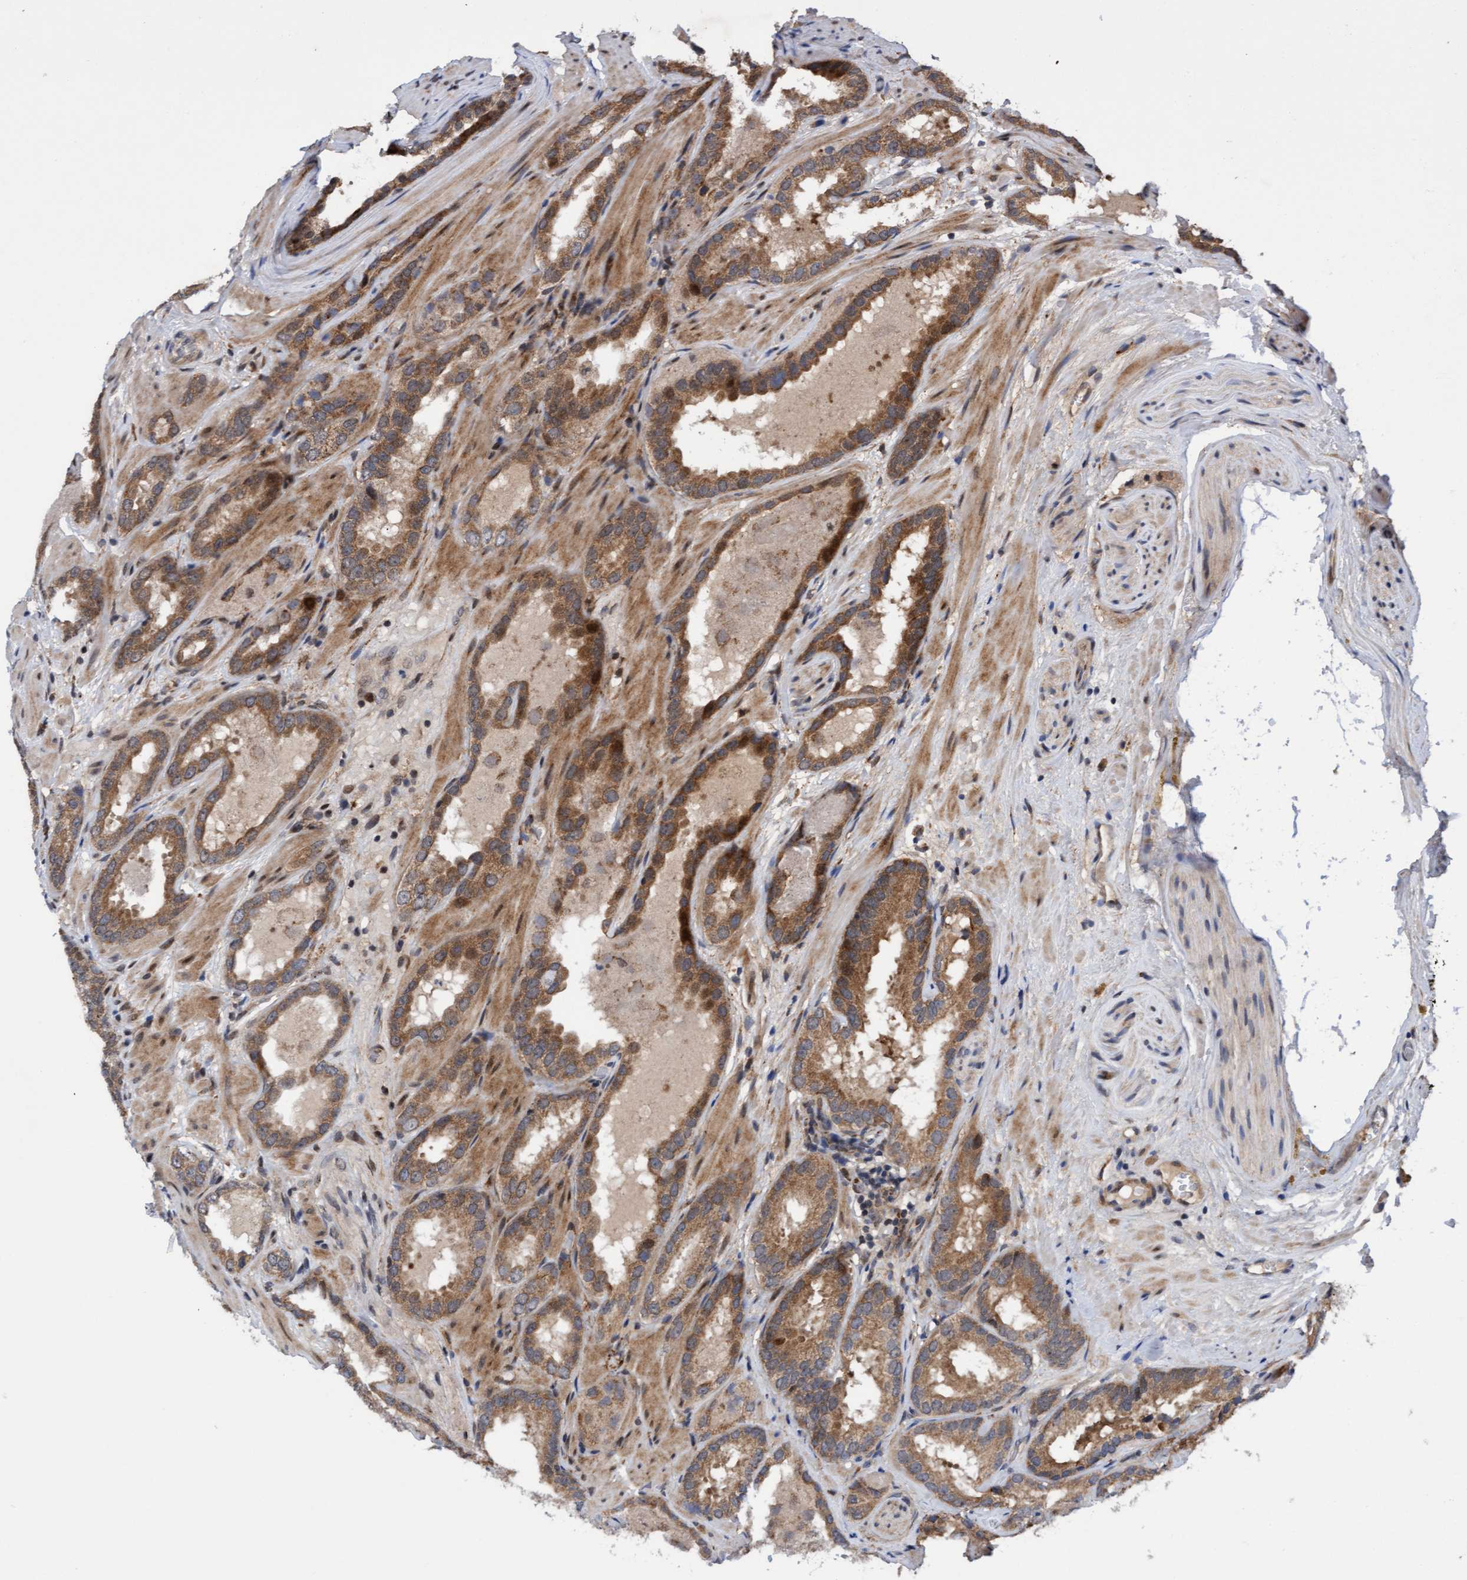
{"staining": {"intensity": "moderate", "quantity": ">75%", "location": "cytoplasmic/membranous"}, "tissue": "prostate cancer", "cell_type": "Tumor cells", "image_type": "cancer", "snomed": [{"axis": "morphology", "description": "Adenocarcinoma, Low grade"}, {"axis": "topography", "description": "Prostate"}], "caption": "Prostate cancer (adenocarcinoma (low-grade)) stained with a brown dye displays moderate cytoplasmic/membranous positive expression in approximately >75% of tumor cells.", "gene": "TANC2", "patient": {"sex": "male", "age": 51}}